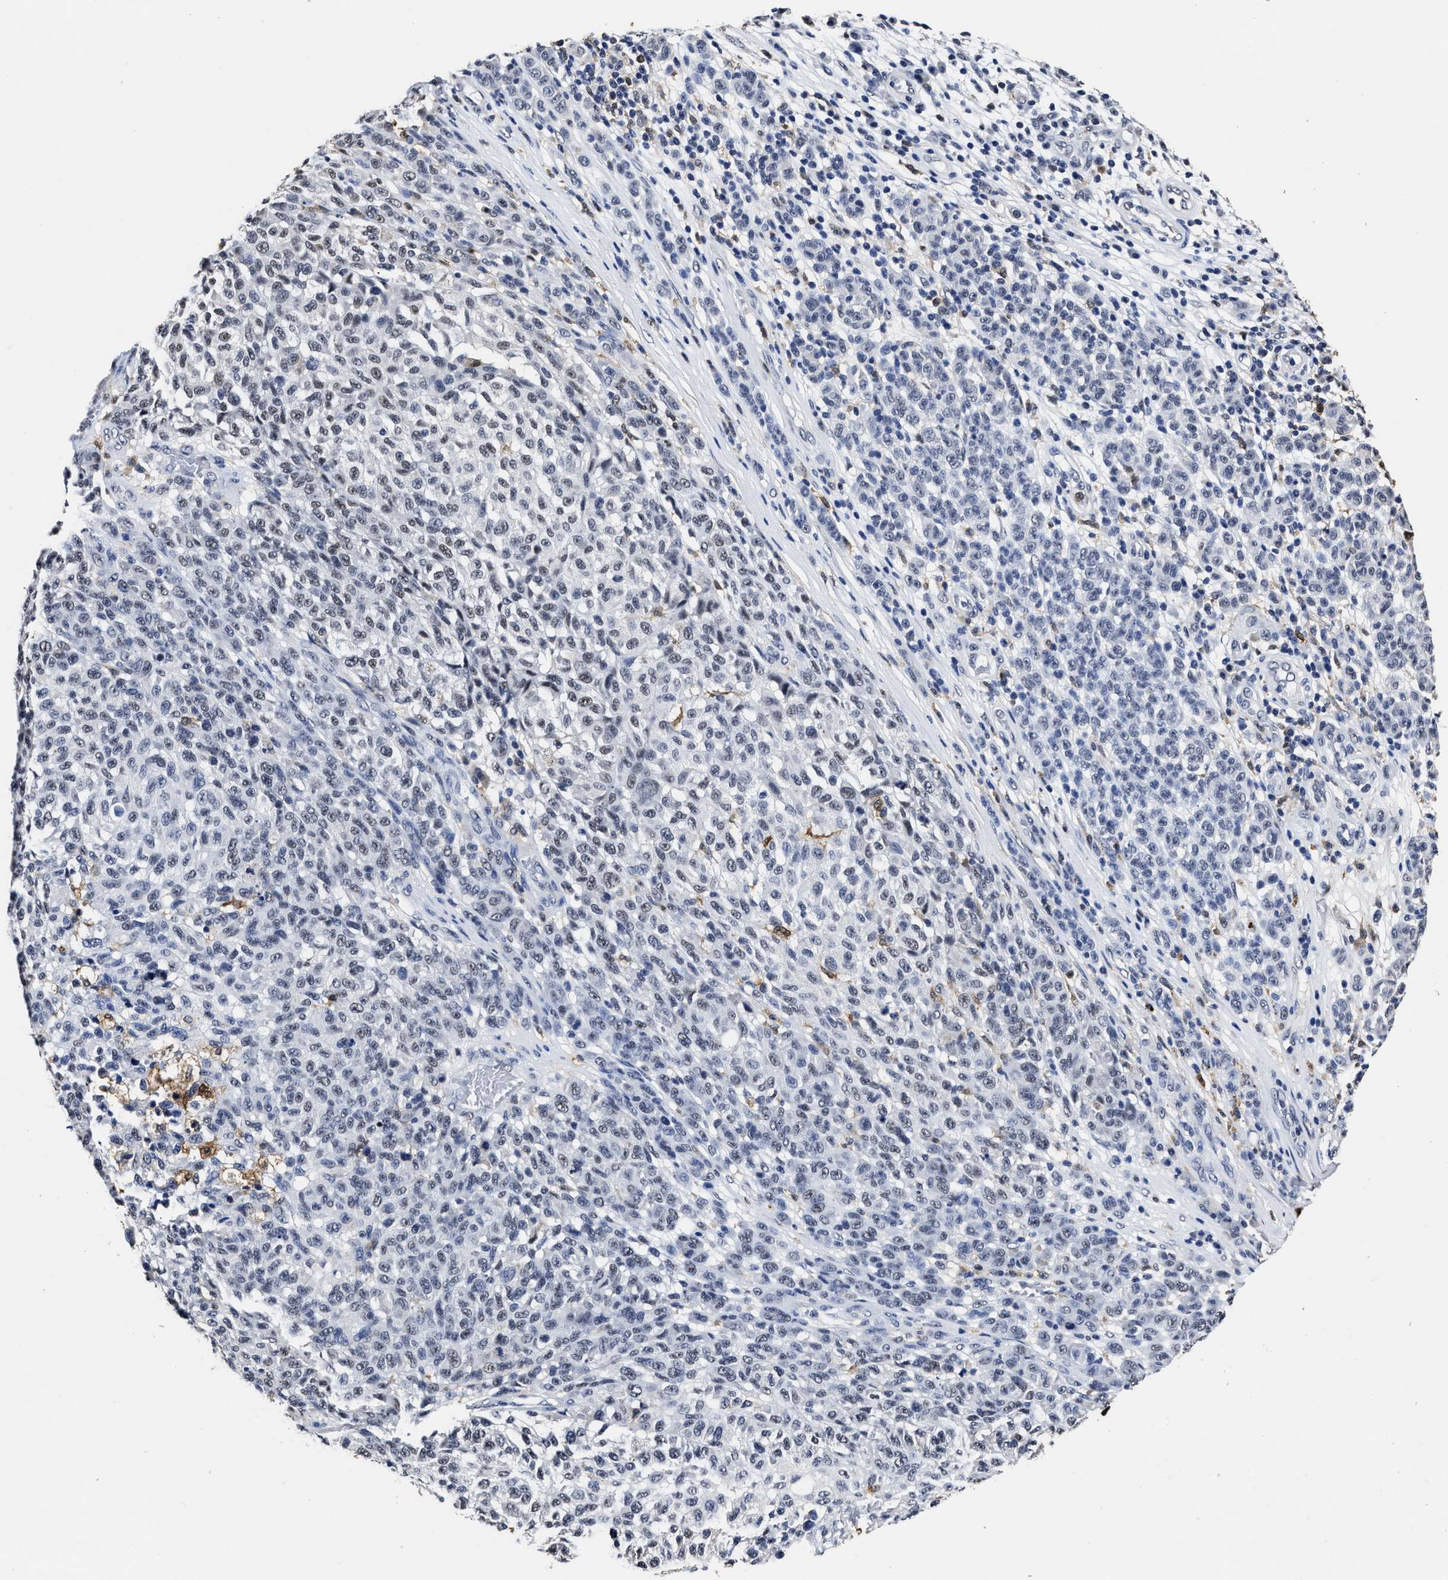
{"staining": {"intensity": "weak", "quantity": "<25%", "location": "nuclear"}, "tissue": "melanoma", "cell_type": "Tumor cells", "image_type": "cancer", "snomed": [{"axis": "morphology", "description": "Malignant melanoma, NOS"}, {"axis": "topography", "description": "Skin"}], "caption": "An immunohistochemistry (IHC) photomicrograph of melanoma is shown. There is no staining in tumor cells of melanoma.", "gene": "PRPF4B", "patient": {"sex": "male", "age": 59}}